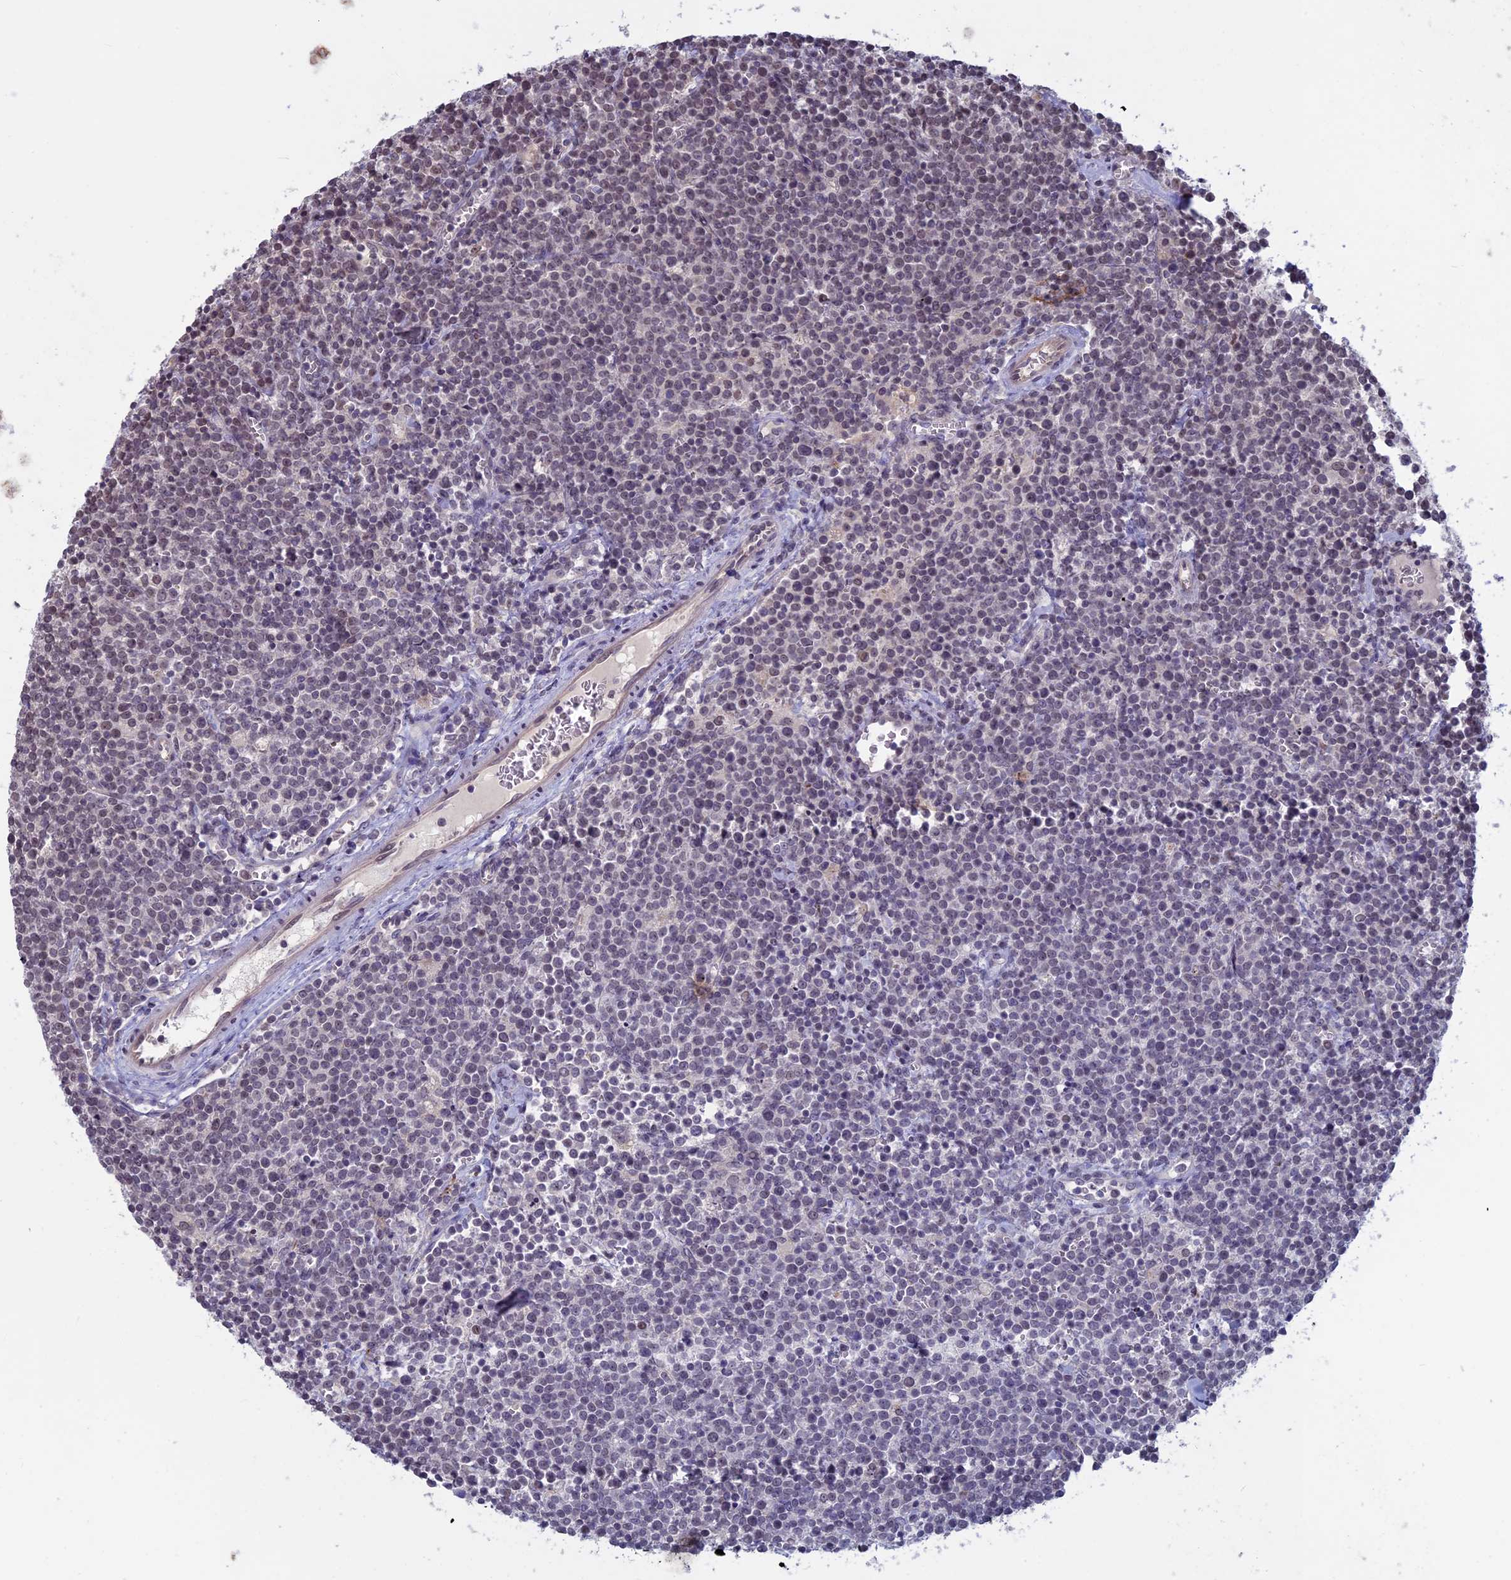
{"staining": {"intensity": "weak", "quantity": "<25%", "location": "nuclear"}, "tissue": "lymphoma", "cell_type": "Tumor cells", "image_type": "cancer", "snomed": [{"axis": "morphology", "description": "Malignant lymphoma, non-Hodgkin's type, High grade"}, {"axis": "topography", "description": "Lymph node"}], "caption": "Immunohistochemistry (IHC) photomicrograph of high-grade malignant lymphoma, non-Hodgkin's type stained for a protein (brown), which demonstrates no positivity in tumor cells.", "gene": "SPIRE1", "patient": {"sex": "male", "age": 61}}